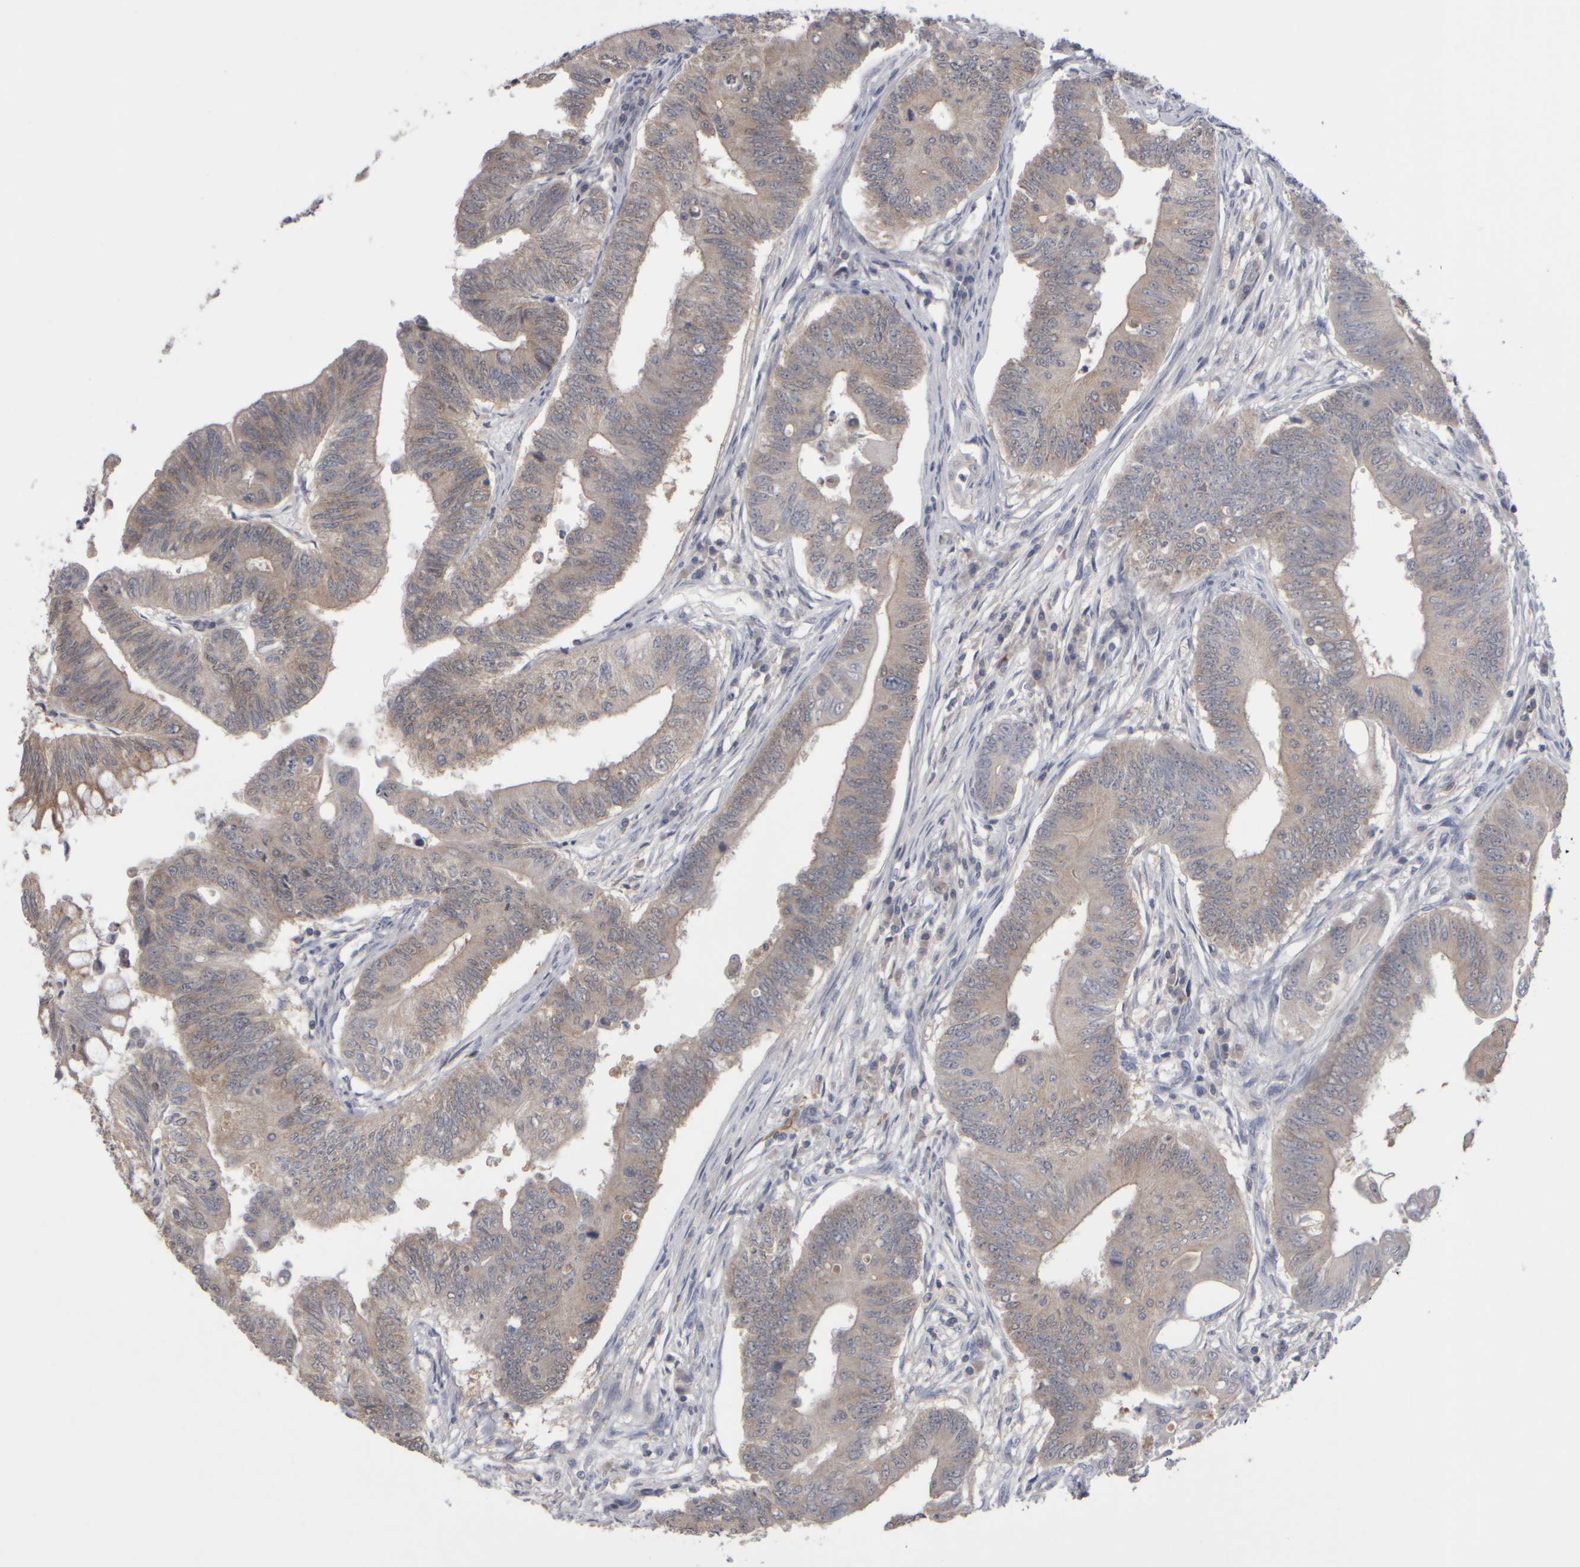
{"staining": {"intensity": "weak", "quantity": "<25%", "location": "cytoplasmic/membranous"}, "tissue": "colorectal cancer", "cell_type": "Tumor cells", "image_type": "cancer", "snomed": [{"axis": "morphology", "description": "Adenoma, NOS"}, {"axis": "morphology", "description": "Adenocarcinoma, NOS"}, {"axis": "topography", "description": "Colon"}], "caption": "A photomicrograph of human colorectal cancer (adenoma) is negative for staining in tumor cells.", "gene": "EPHX2", "patient": {"sex": "male", "age": 79}}